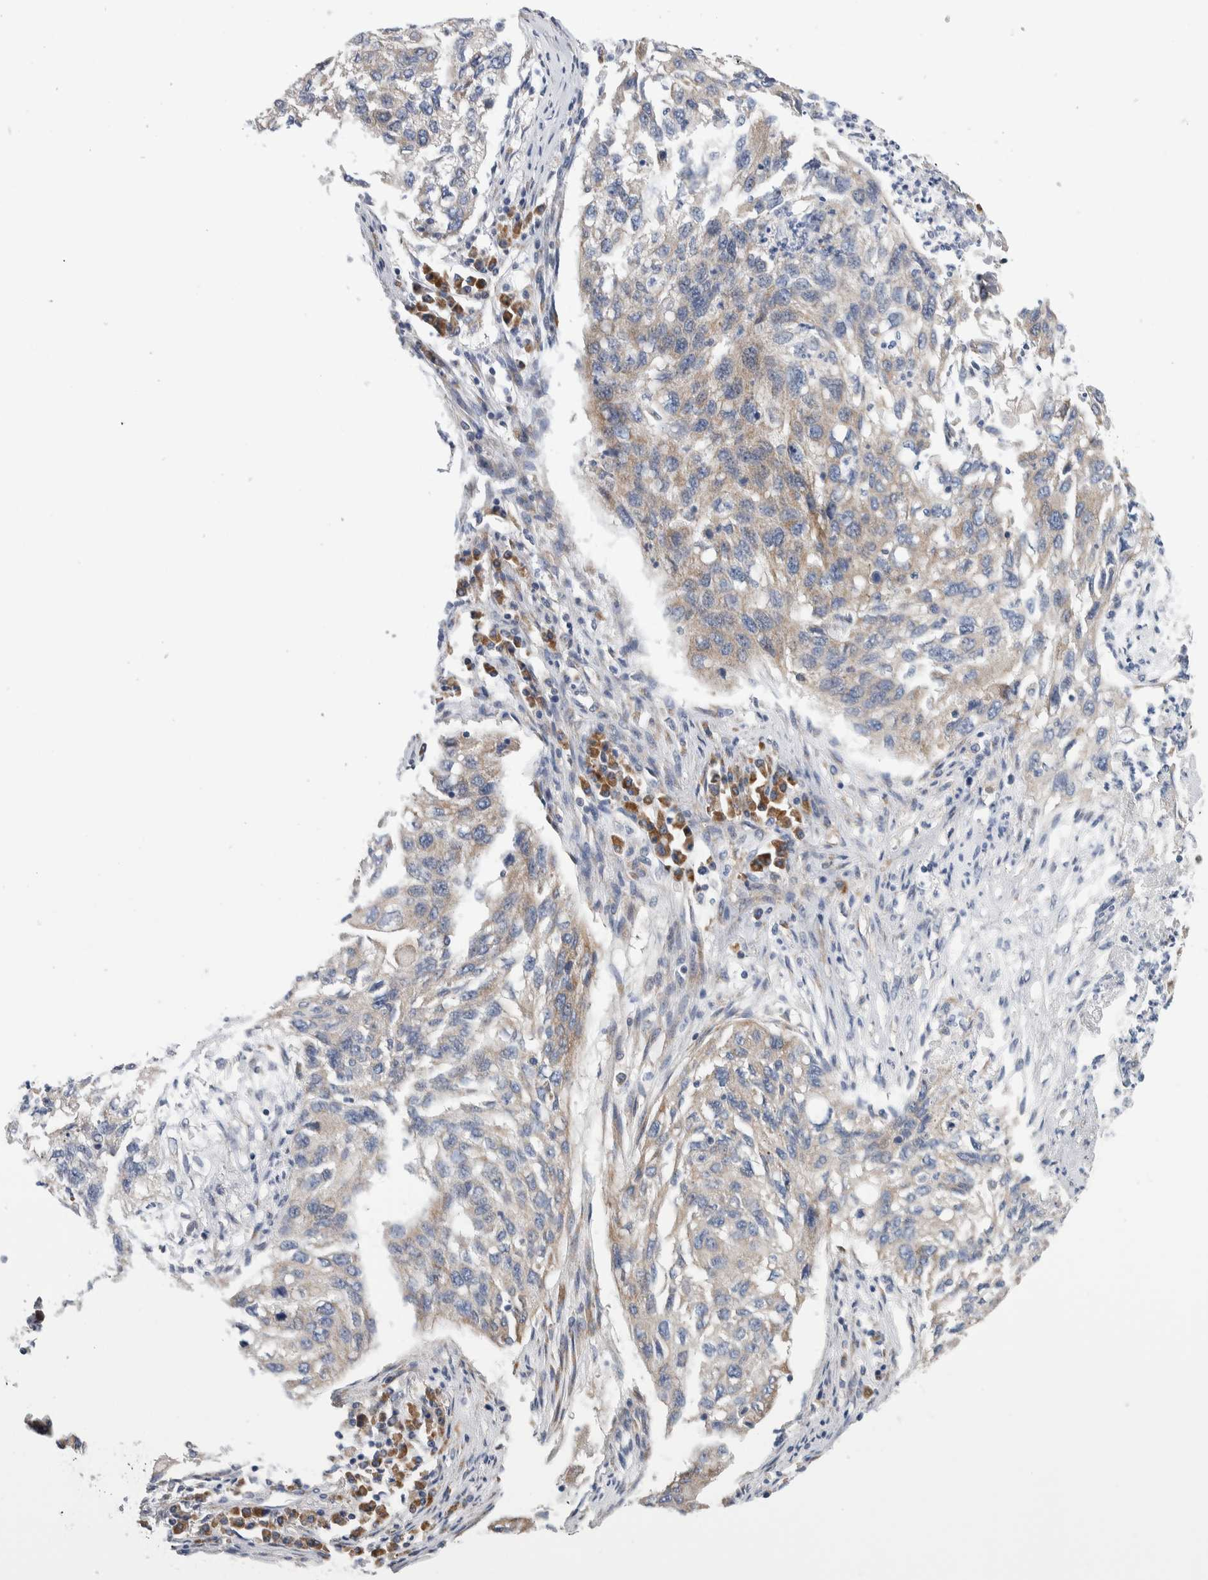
{"staining": {"intensity": "weak", "quantity": ">75%", "location": "cytoplasmic/membranous"}, "tissue": "lung cancer", "cell_type": "Tumor cells", "image_type": "cancer", "snomed": [{"axis": "morphology", "description": "Squamous cell carcinoma, NOS"}, {"axis": "topography", "description": "Lung"}], "caption": "A micrograph of human lung cancer (squamous cell carcinoma) stained for a protein exhibits weak cytoplasmic/membranous brown staining in tumor cells.", "gene": "RACK1", "patient": {"sex": "female", "age": 63}}